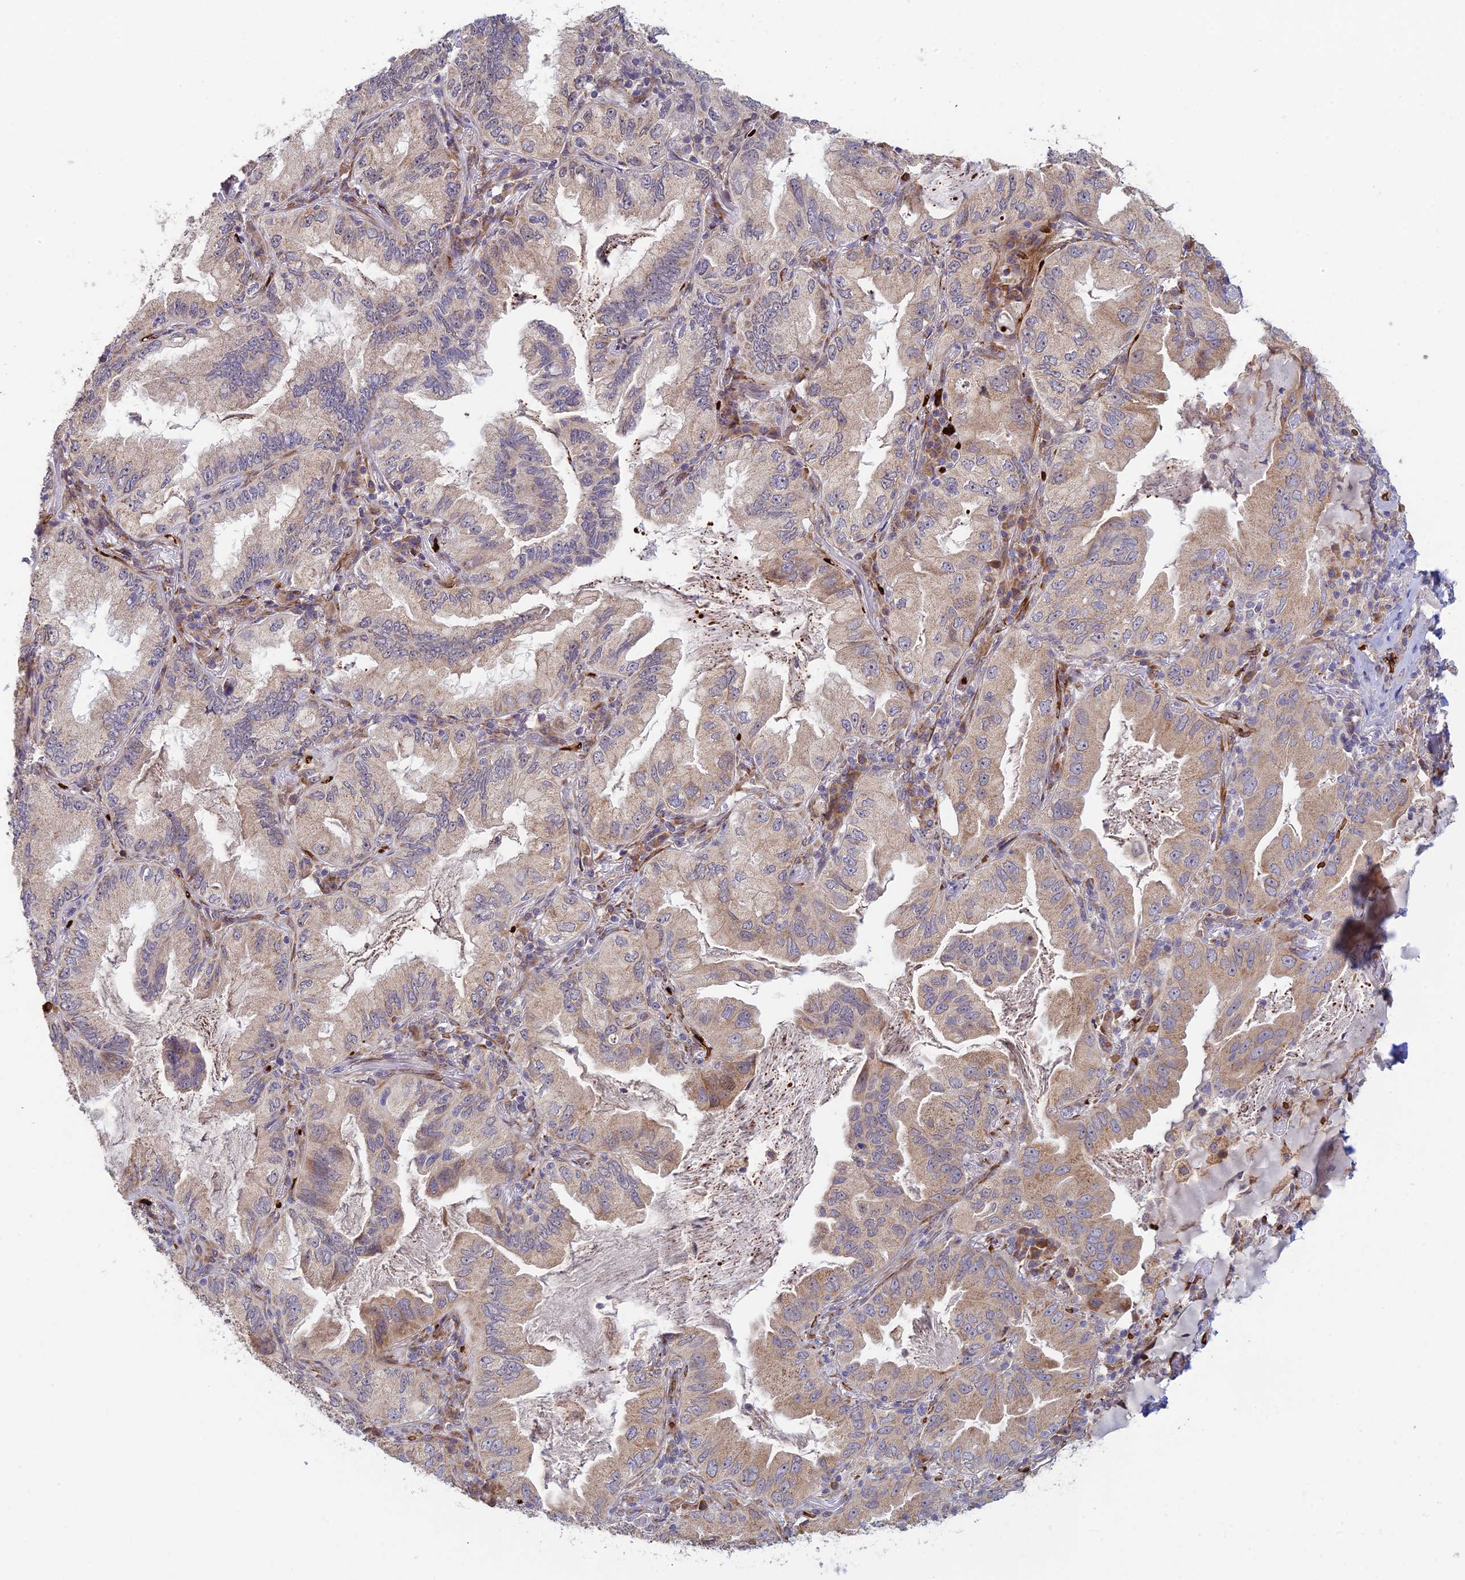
{"staining": {"intensity": "weak", "quantity": "25%-75%", "location": "cytoplasmic/membranous"}, "tissue": "lung cancer", "cell_type": "Tumor cells", "image_type": "cancer", "snomed": [{"axis": "morphology", "description": "Adenocarcinoma, NOS"}, {"axis": "topography", "description": "Lung"}], "caption": "DAB (3,3'-diaminobenzidine) immunohistochemical staining of lung adenocarcinoma displays weak cytoplasmic/membranous protein staining in approximately 25%-75% of tumor cells. (DAB IHC, brown staining for protein, blue staining for nuclei).", "gene": "UFSP2", "patient": {"sex": "female", "age": 69}}